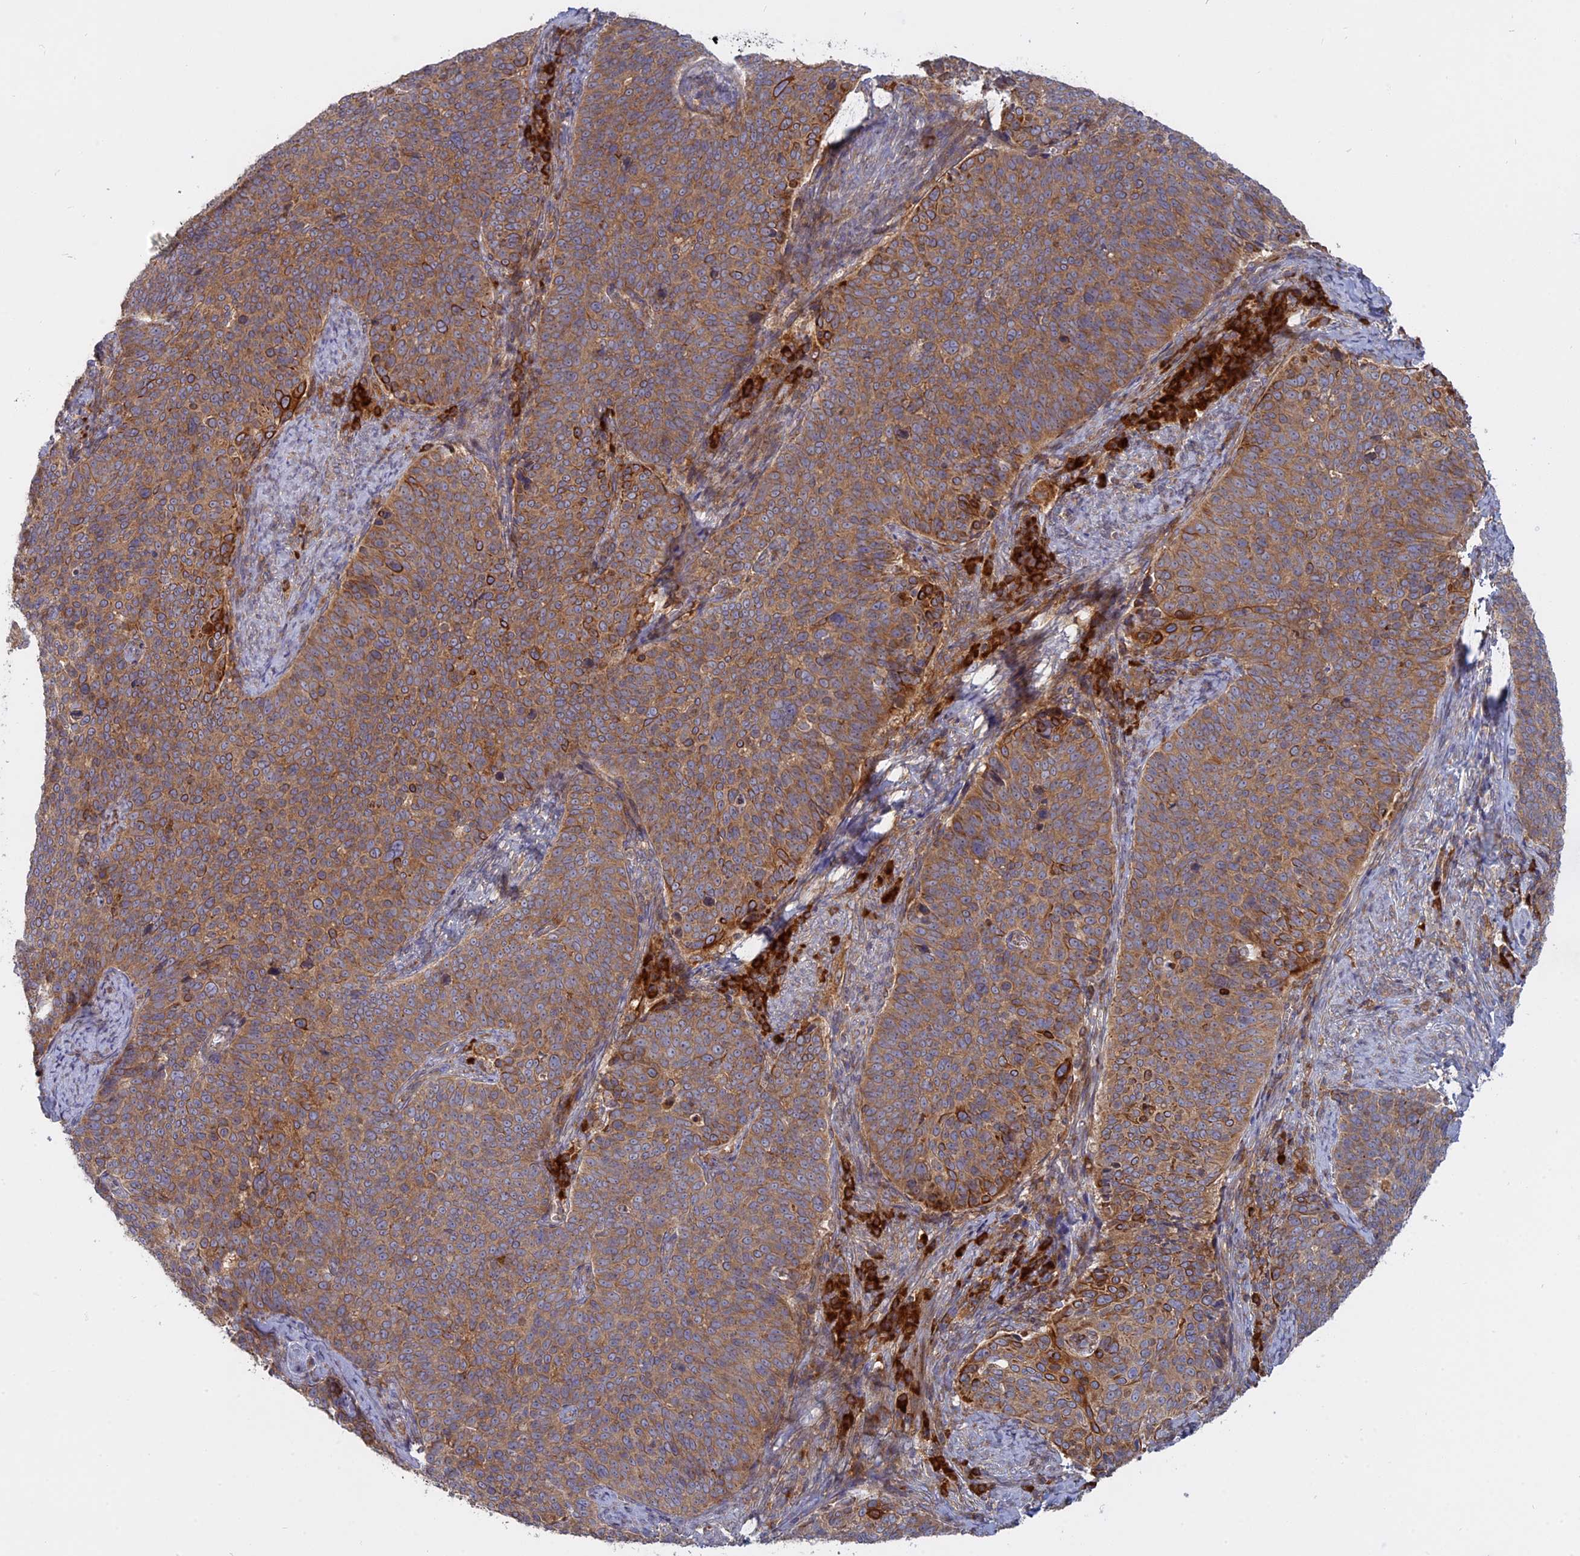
{"staining": {"intensity": "moderate", "quantity": ">75%", "location": "cytoplasmic/membranous"}, "tissue": "cervical cancer", "cell_type": "Tumor cells", "image_type": "cancer", "snomed": [{"axis": "morphology", "description": "Normal tissue, NOS"}, {"axis": "morphology", "description": "Squamous cell carcinoma, NOS"}, {"axis": "topography", "description": "Cervix"}], "caption": "IHC (DAB) staining of cervical cancer reveals moderate cytoplasmic/membranous protein expression in about >75% of tumor cells.", "gene": "TMEM208", "patient": {"sex": "female", "age": 39}}